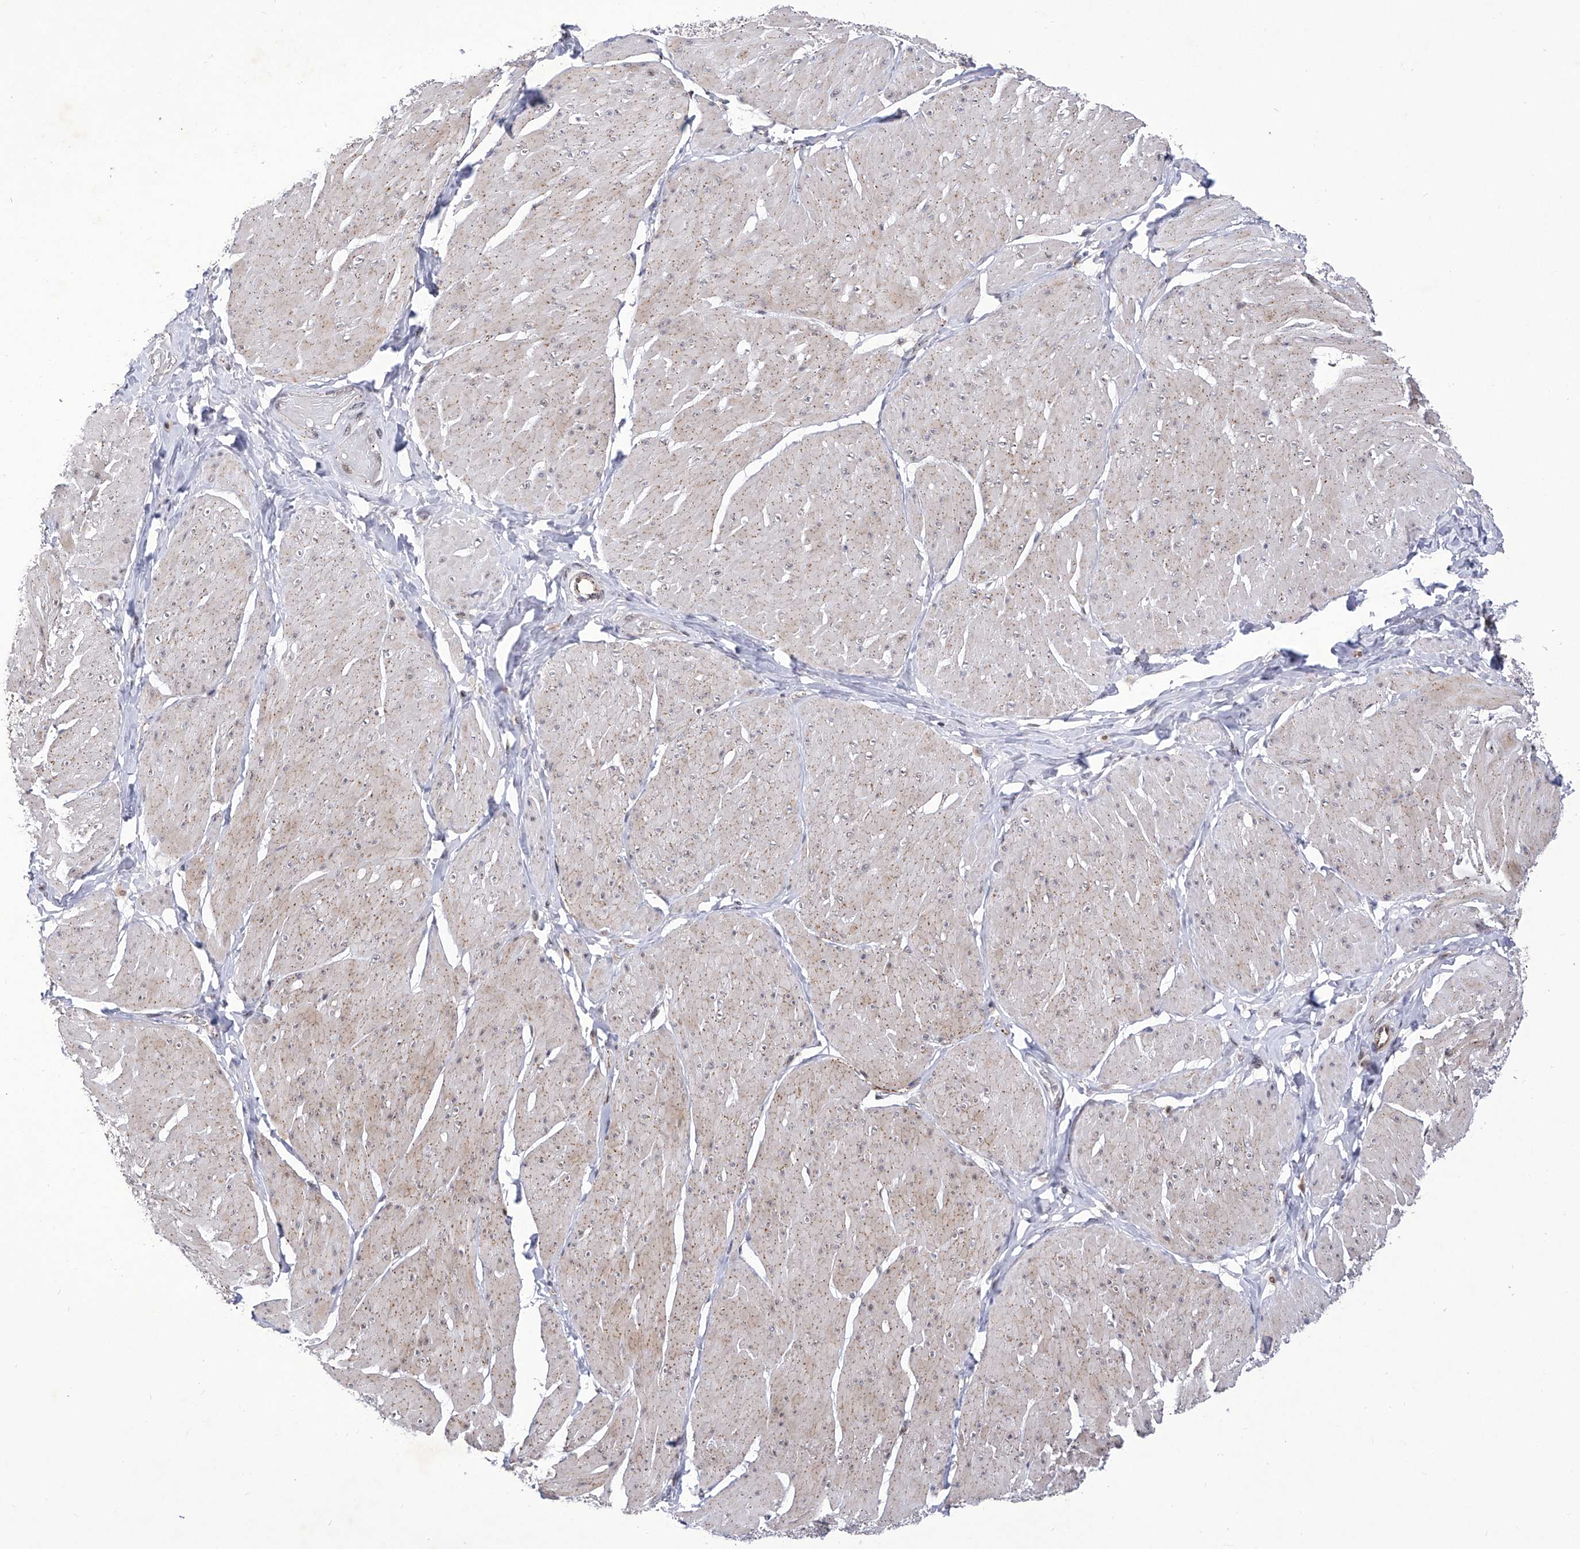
{"staining": {"intensity": "weak", "quantity": ">75%", "location": "cytoplasmic/membranous,nuclear"}, "tissue": "smooth muscle", "cell_type": "Smooth muscle cells", "image_type": "normal", "snomed": [{"axis": "morphology", "description": "Urothelial carcinoma, High grade"}, {"axis": "topography", "description": "Urinary bladder"}], "caption": "About >75% of smooth muscle cells in benign human smooth muscle exhibit weak cytoplasmic/membranous,nuclear protein staining as visualized by brown immunohistochemical staining.", "gene": "RAD54L", "patient": {"sex": "male", "age": 46}}